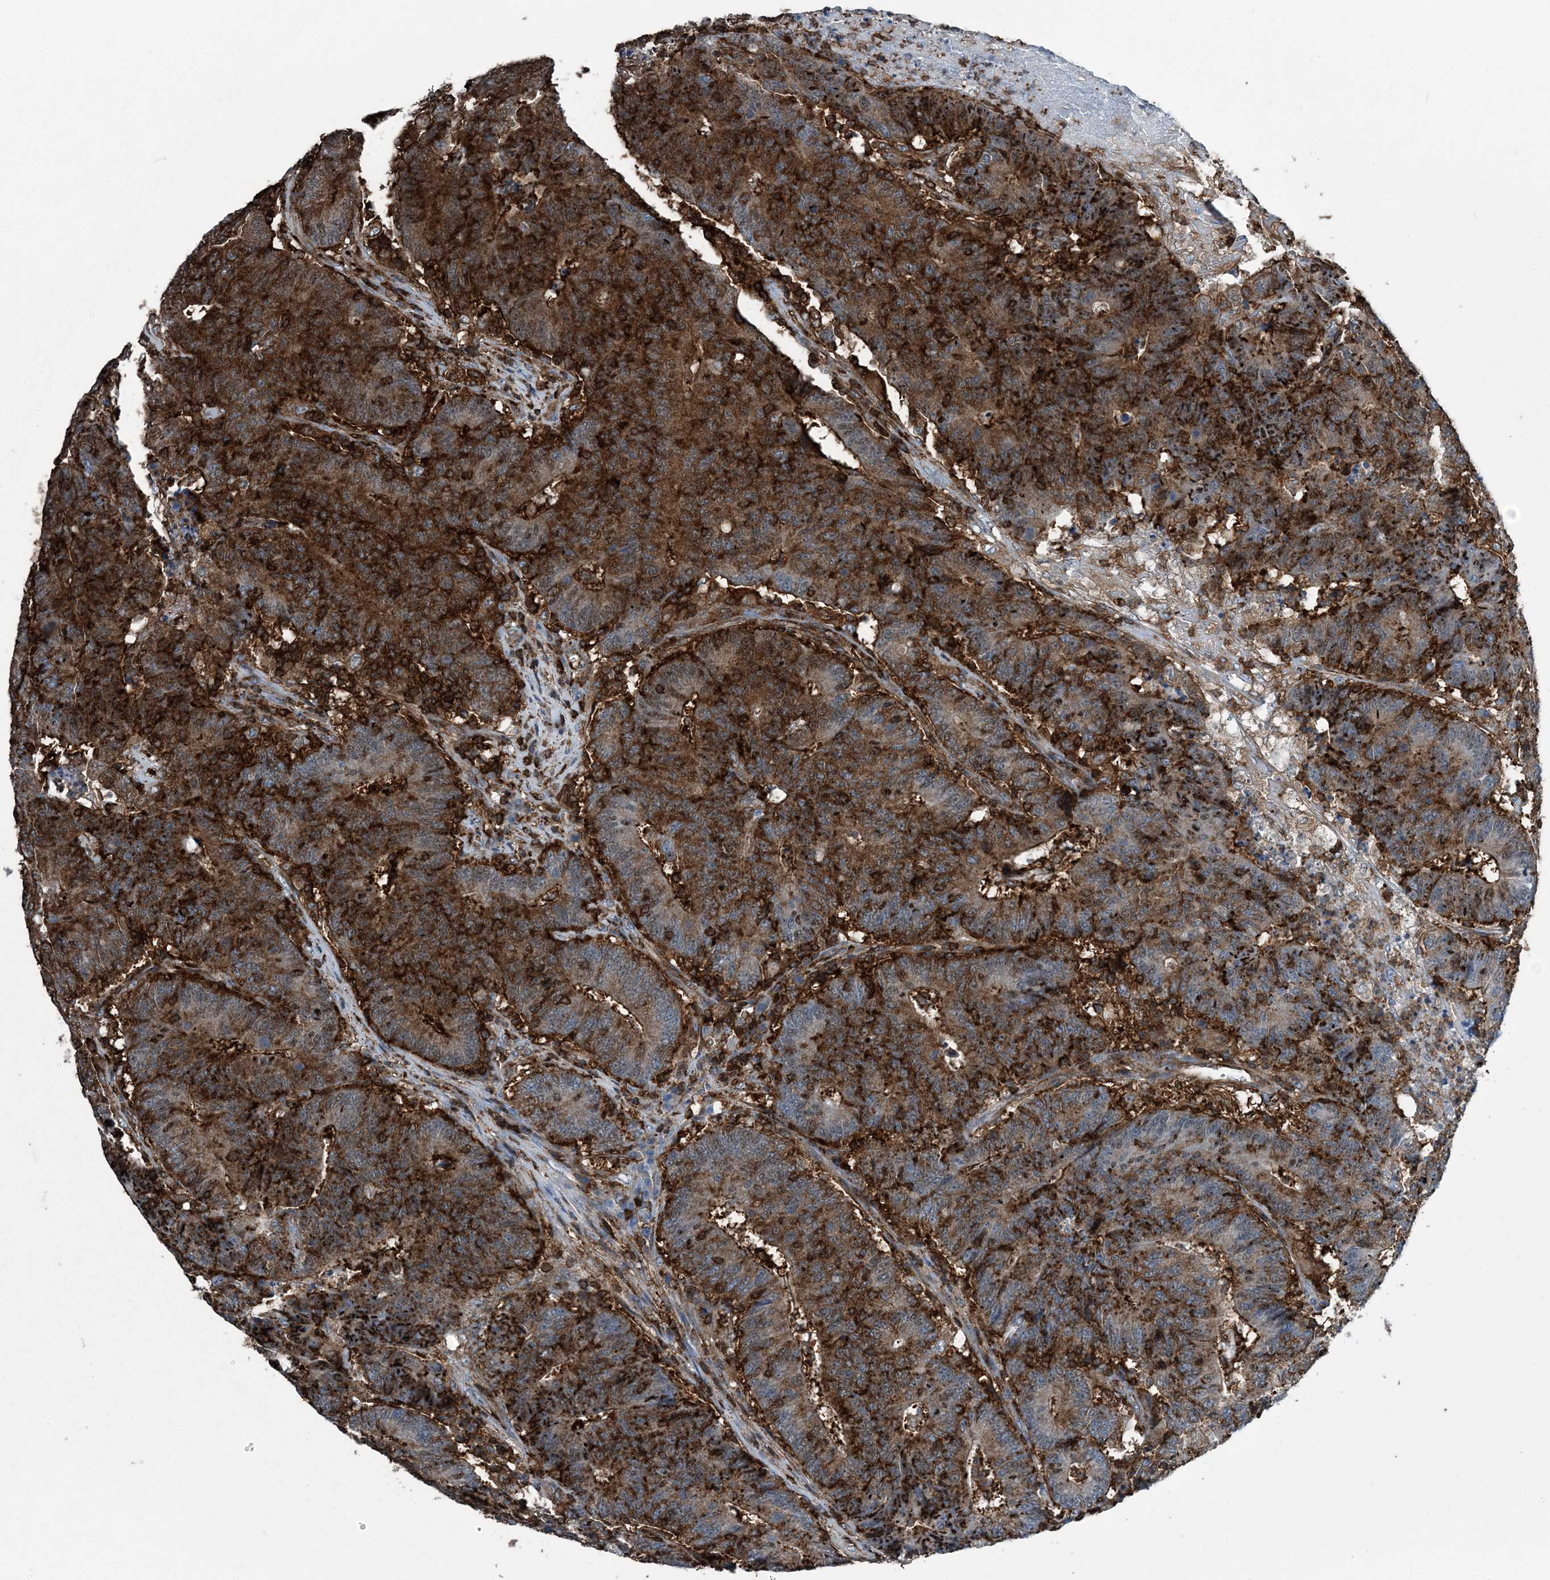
{"staining": {"intensity": "strong", "quantity": ">75%", "location": "cytoplasmic/membranous"}, "tissue": "colorectal cancer", "cell_type": "Tumor cells", "image_type": "cancer", "snomed": [{"axis": "morphology", "description": "Normal tissue, NOS"}, {"axis": "morphology", "description": "Adenocarcinoma, NOS"}, {"axis": "topography", "description": "Colon"}], "caption": "Immunohistochemistry (IHC) (DAB (3,3'-diaminobenzidine)) staining of human colorectal adenocarcinoma reveals strong cytoplasmic/membranous protein expression in approximately >75% of tumor cells. Using DAB (3,3'-diaminobenzidine) (brown) and hematoxylin (blue) stains, captured at high magnification using brightfield microscopy.", "gene": "CFL1", "patient": {"sex": "female", "age": 75}}